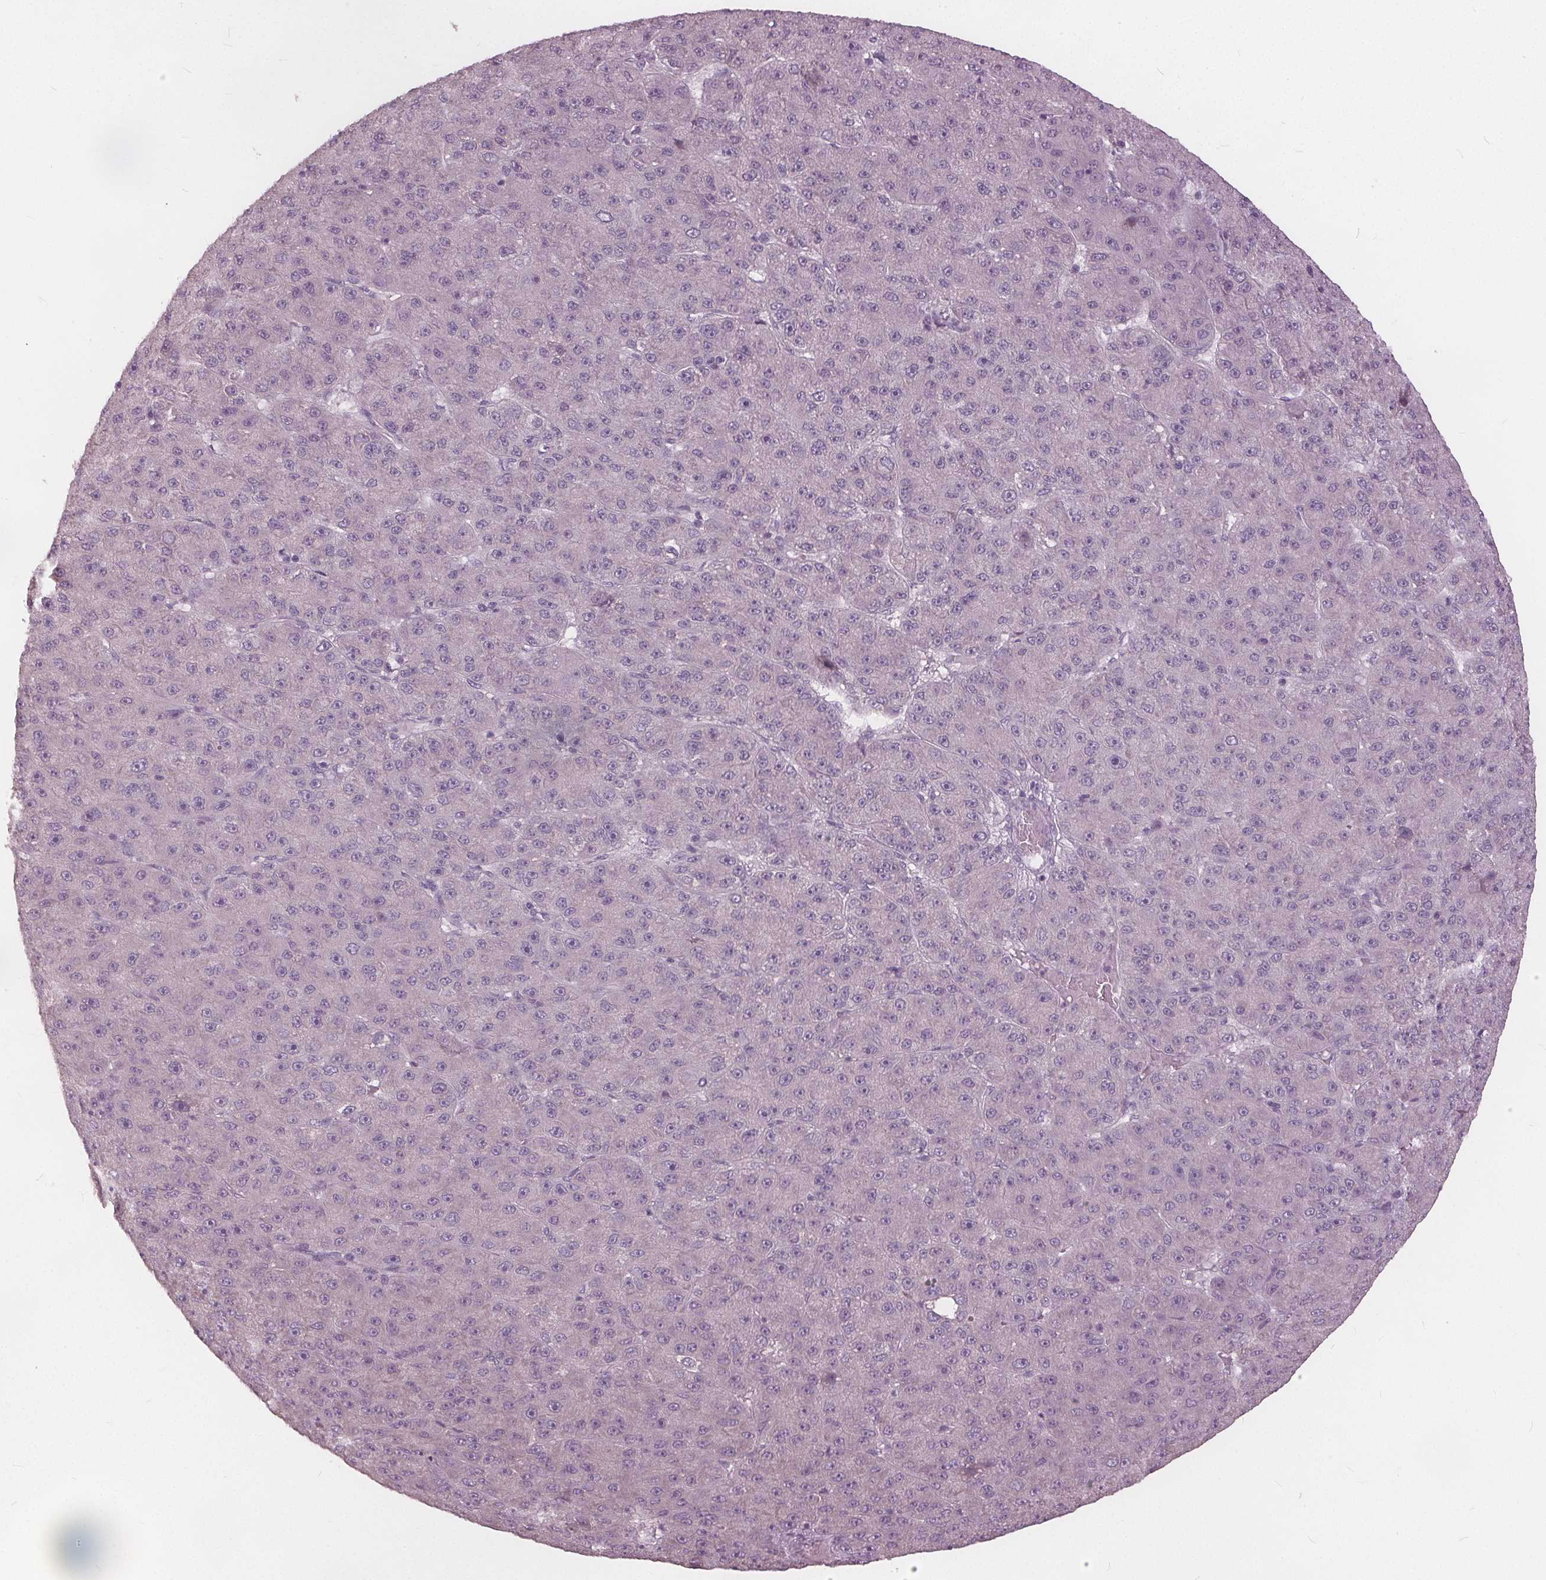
{"staining": {"intensity": "negative", "quantity": "none", "location": "none"}, "tissue": "liver cancer", "cell_type": "Tumor cells", "image_type": "cancer", "snomed": [{"axis": "morphology", "description": "Carcinoma, Hepatocellular, NOS"}, {"axis": "topography", "description": "Liver"}], "caption": "A high-resolution micrograph shows immunohistochemistry (IHC) staining of liver hepatocellular carcinoma, which shows no significant staining in tumor cells.", "gene": "KLK13", "patient": {"sex": "male", "age": 67}}